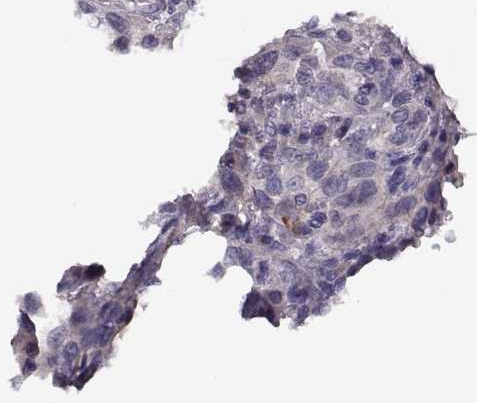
{"staining": {"intensity": "weak", "quantity": "25%-75%", "location": "cytoplasmic/membranous"}, "tissue": "urothelial cancer", "cell_type": "Tumor cells", "image_type": "cancer", "snomed": [{"axis": "morphology", "description": "Urothelial carcinoma, NOS"}, {"axis": "morphology", "description": "Urothelial carcinoma, High grade"}, {"axis": "topography", "description": "Urinary bladder"}], "caption": "Immunohistochemistry (DAB) staining of transitional cell carcinoma exhibits weak cytoplasmic/membranous protein staining in about 25%-75% of tumor cells.", "gene": "TMEM145", "patient": {"sex": "female", "age": 64}}